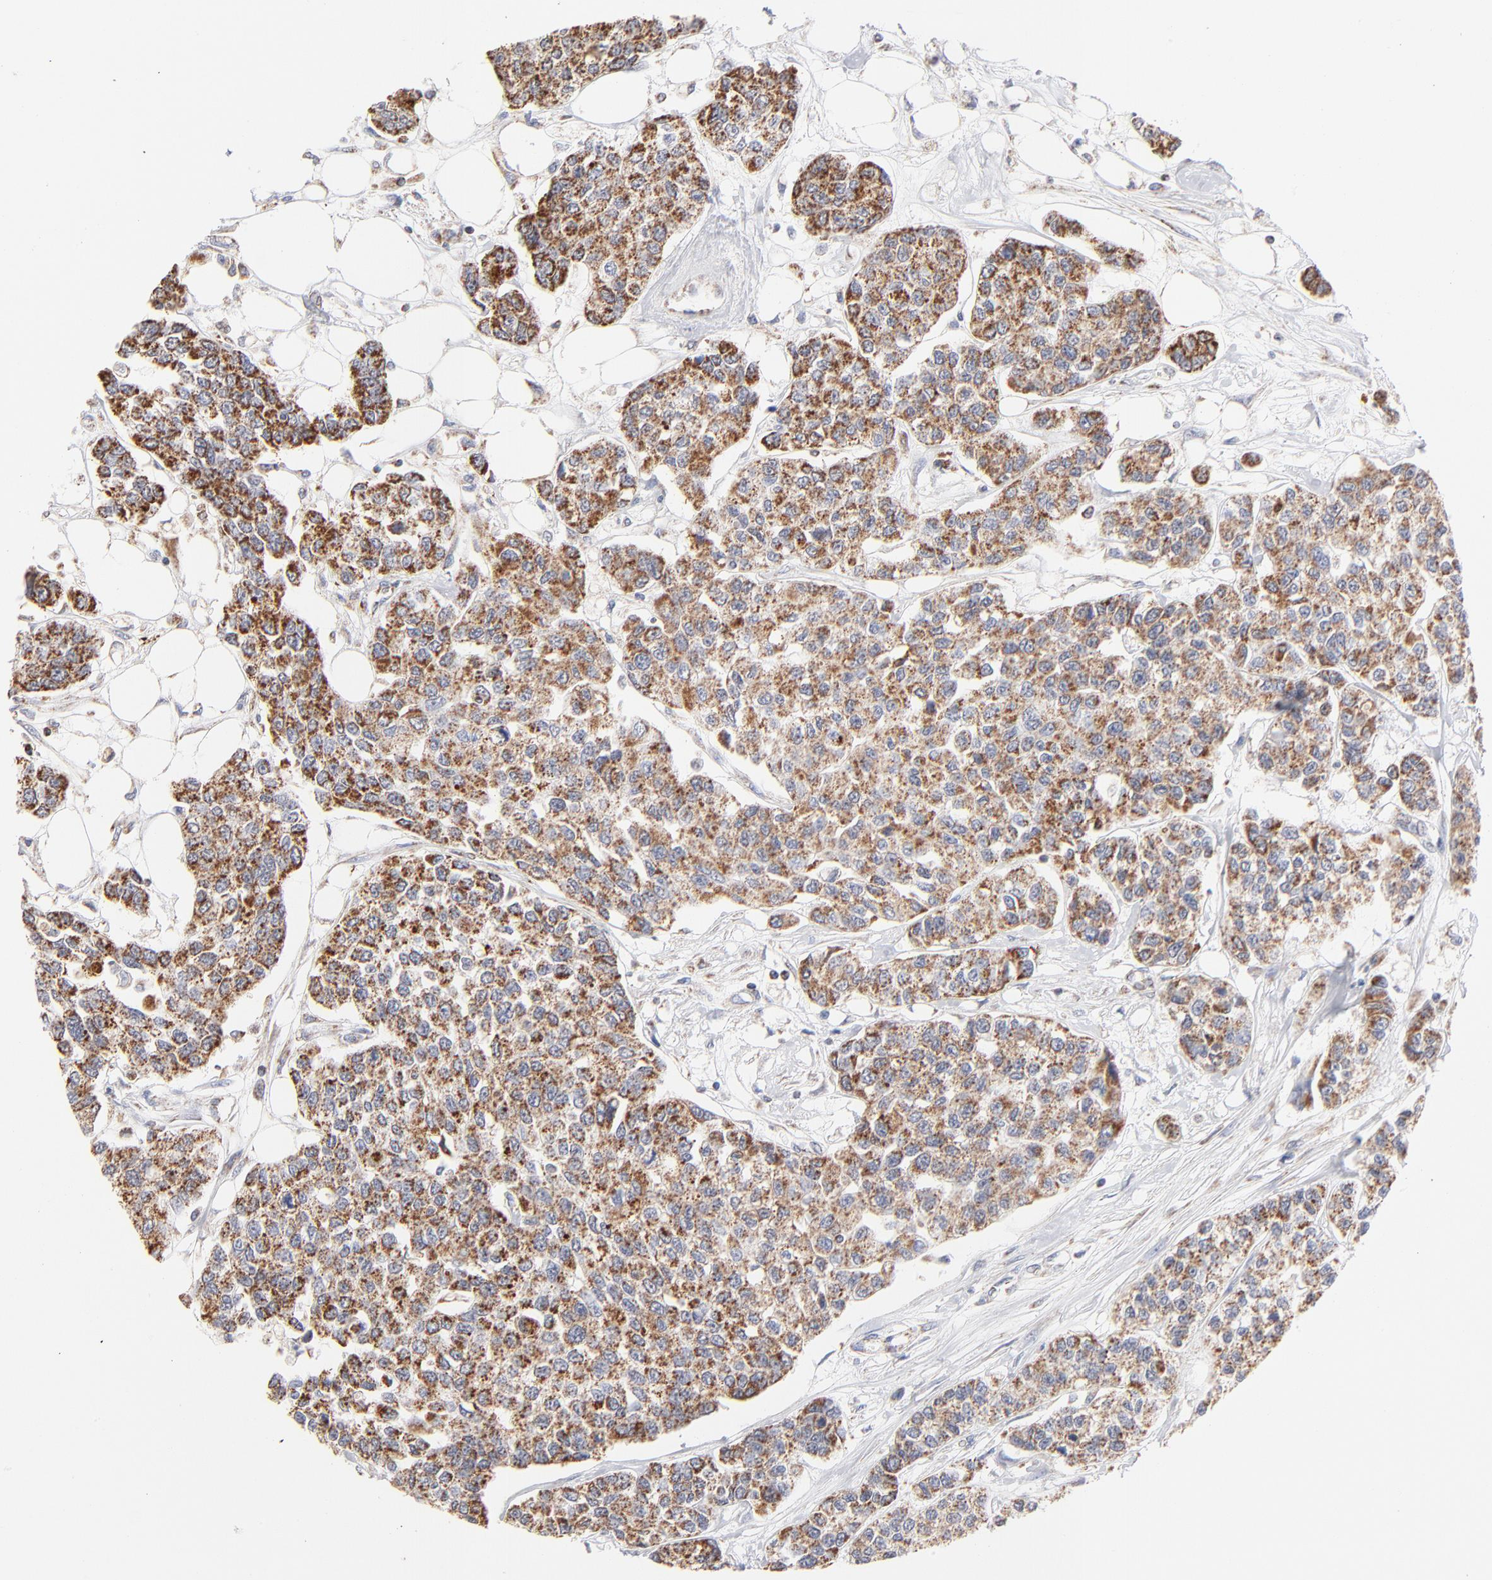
{"staining": {"intensity": "moderate", "quantity": ">75%", "location": "cytoplasmic/membranous"}, "tissue": "breast cancer", "cell_type": "Tumor cells", "image_type": "cancer", "snomed": [{"axis": "morphology", "description": "Duct carcinoma"}, {"axis": "topography", "description": "Breast"}], "caption": "Immunohistochemistry (IHC) photomicrograph of neoplastic tissue: human breast cancer stained using immunohistochemistry (IHC) reveals medium levels of moderate protein expression localized specifically in the cytoplasmic/membranous of tumor cells, appearing as a cytoplasmic/membranous brown color.", "gene": "MRPL58", "patient": {"sex": "female", "age": 51}}